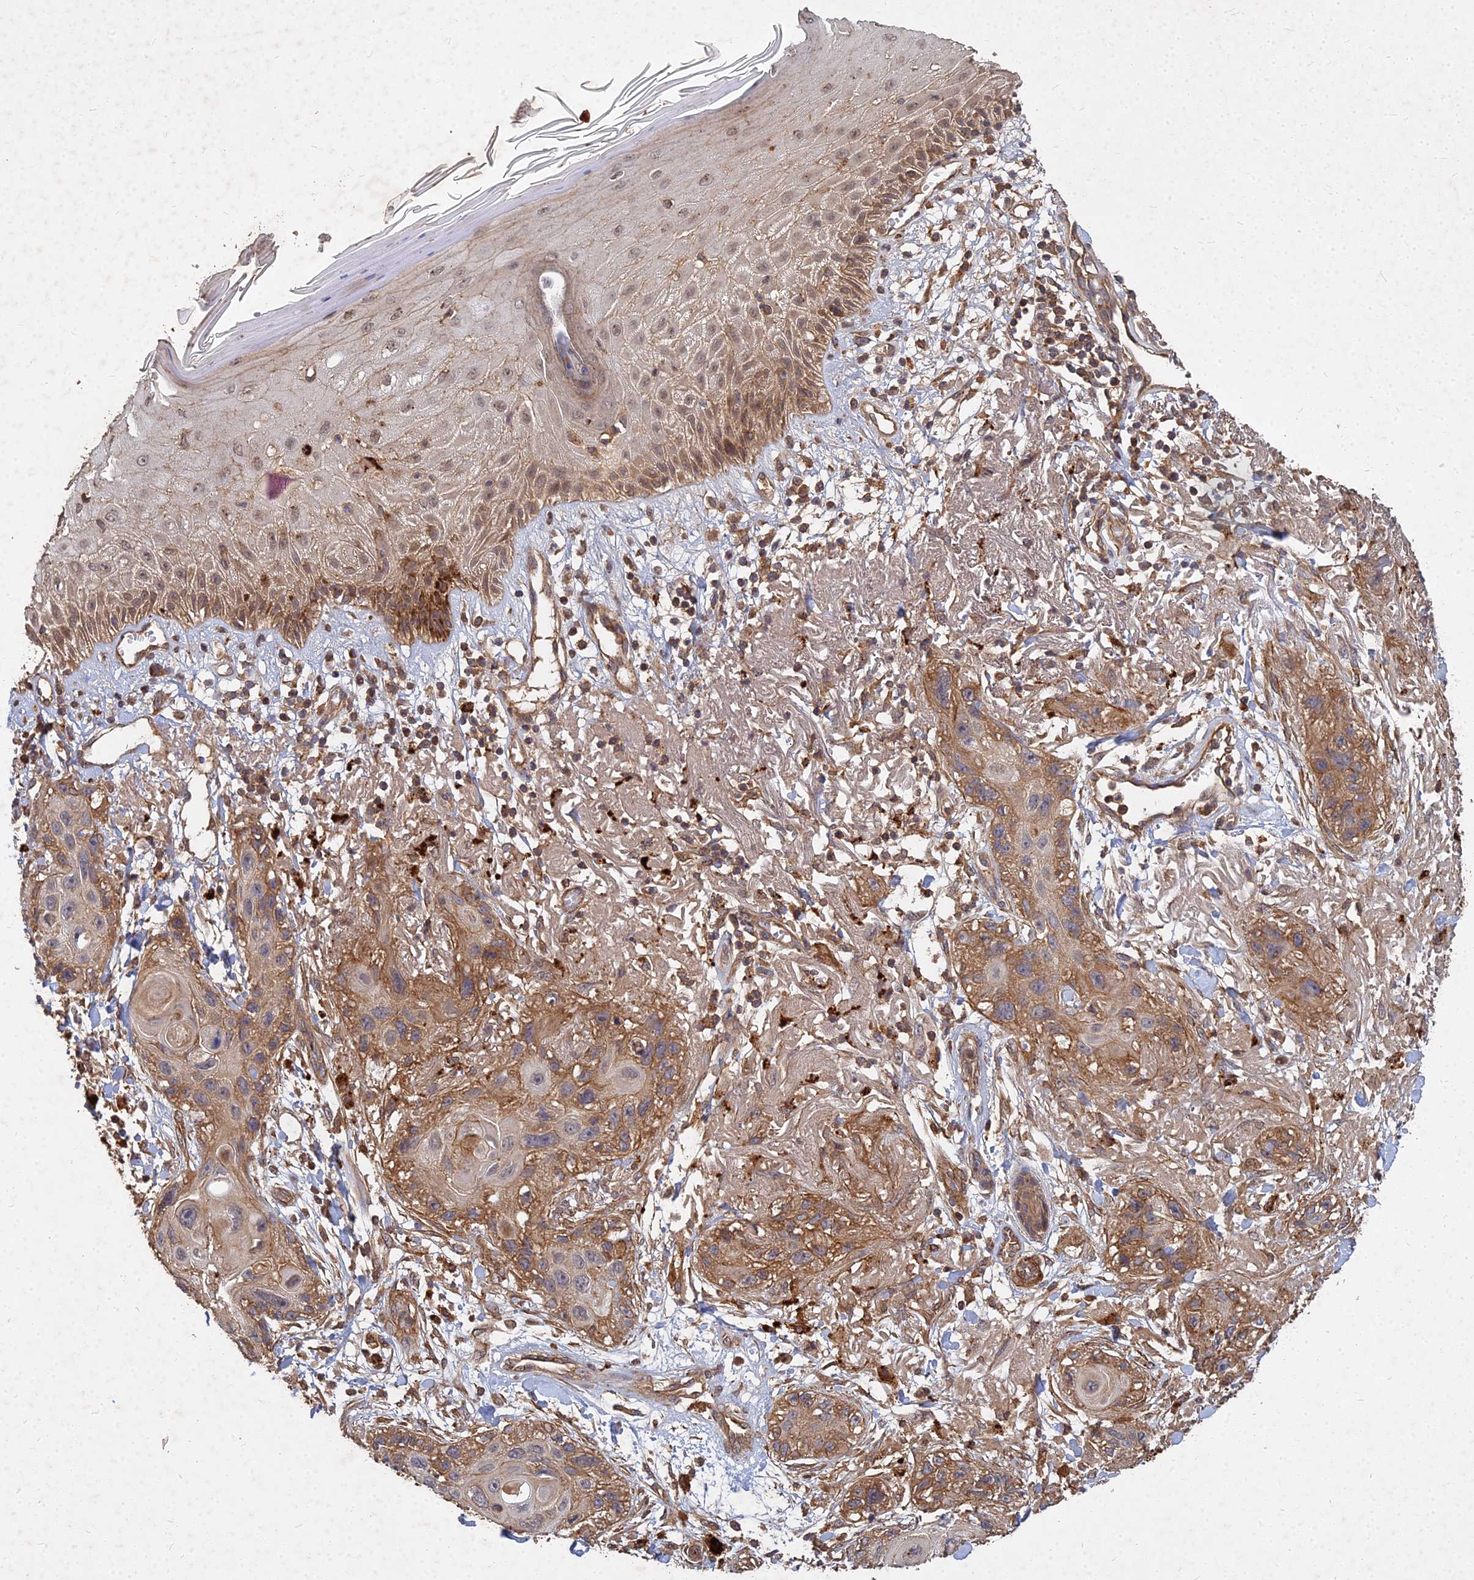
{"staining": {"intensity": "moderate", "quantity": ">75%", "location": "cytoplasmic/membranous"}, "tissue": "skin cancer", "cell_type": "Tumor cells", "image_type": "cancer", "snomed": [{"axis": "morphology", "description": "Normal tissue, NOS"}, {"axis": "morphology", "description": "Squamous cell carcinoma, NOS"}, {"axis": "topography", "description": "Skin"}], "caption": "Protein analysis of skin squamous cell carcinoma tissue displays moderate cytoplasmic/membranous staining in approximately >75% of tumor cells.", "gene": "UBE2W", "patient": {"sex": "male", "age": 72}}